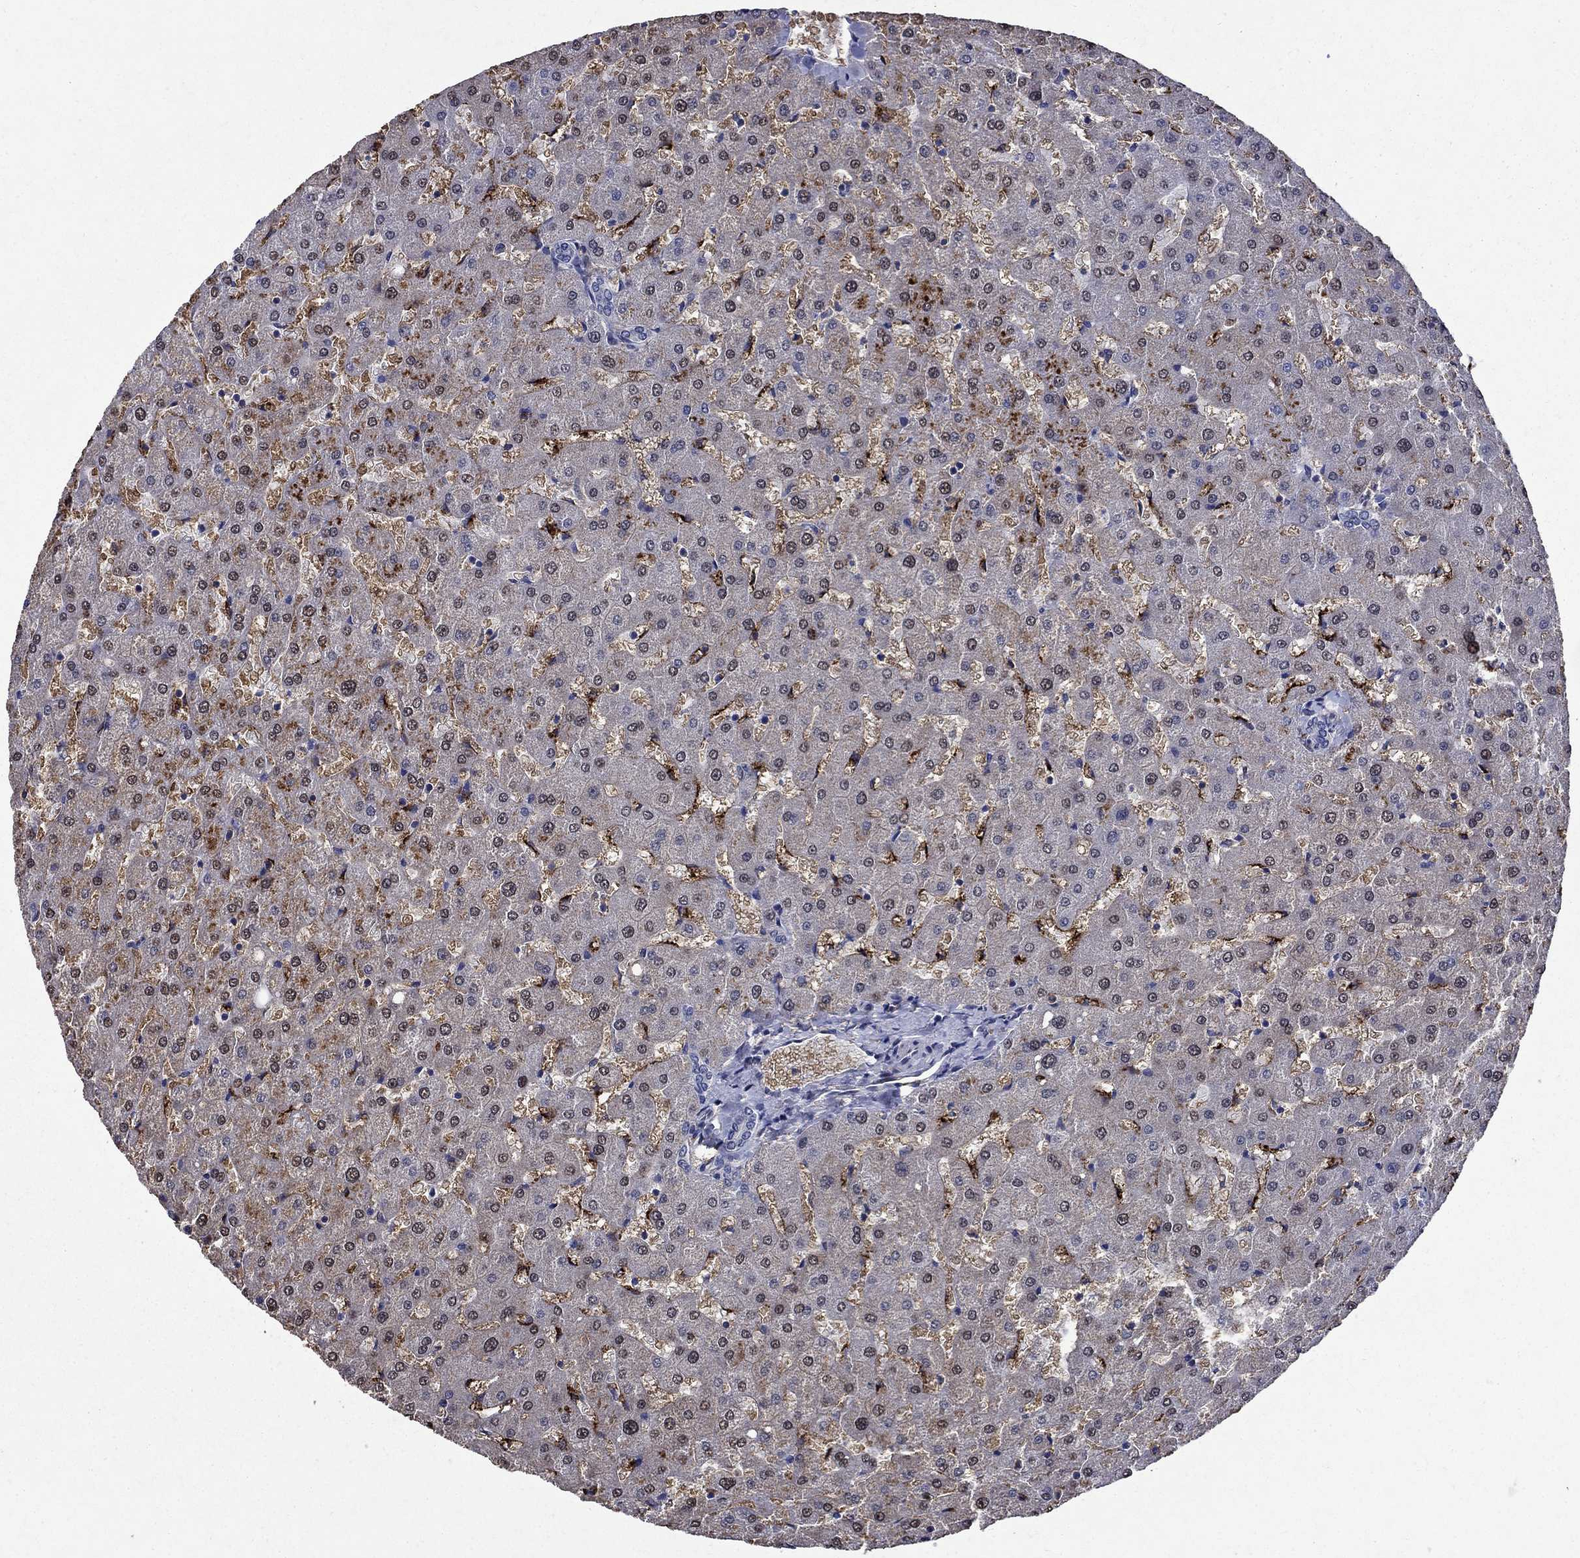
{"staining": {"intensity": "negative", "quantity": "none", "location": "none"}, "tissue": "liver", "cell_type": "Cholangiocytes", "image_type": "normal", "snomed": [{"axis": "morphology", "description": "Normal tissue, NOS"}, {"axis": "topography", "description": "Liver"}], "caption": "A high-resolution micrograph shows immunohistochemistry staining of unremarkable liver, which exhibits no significant expression in cholangiocytes.", "gene": "STAB2", "patient": {"sex": "female", "age": 50}}